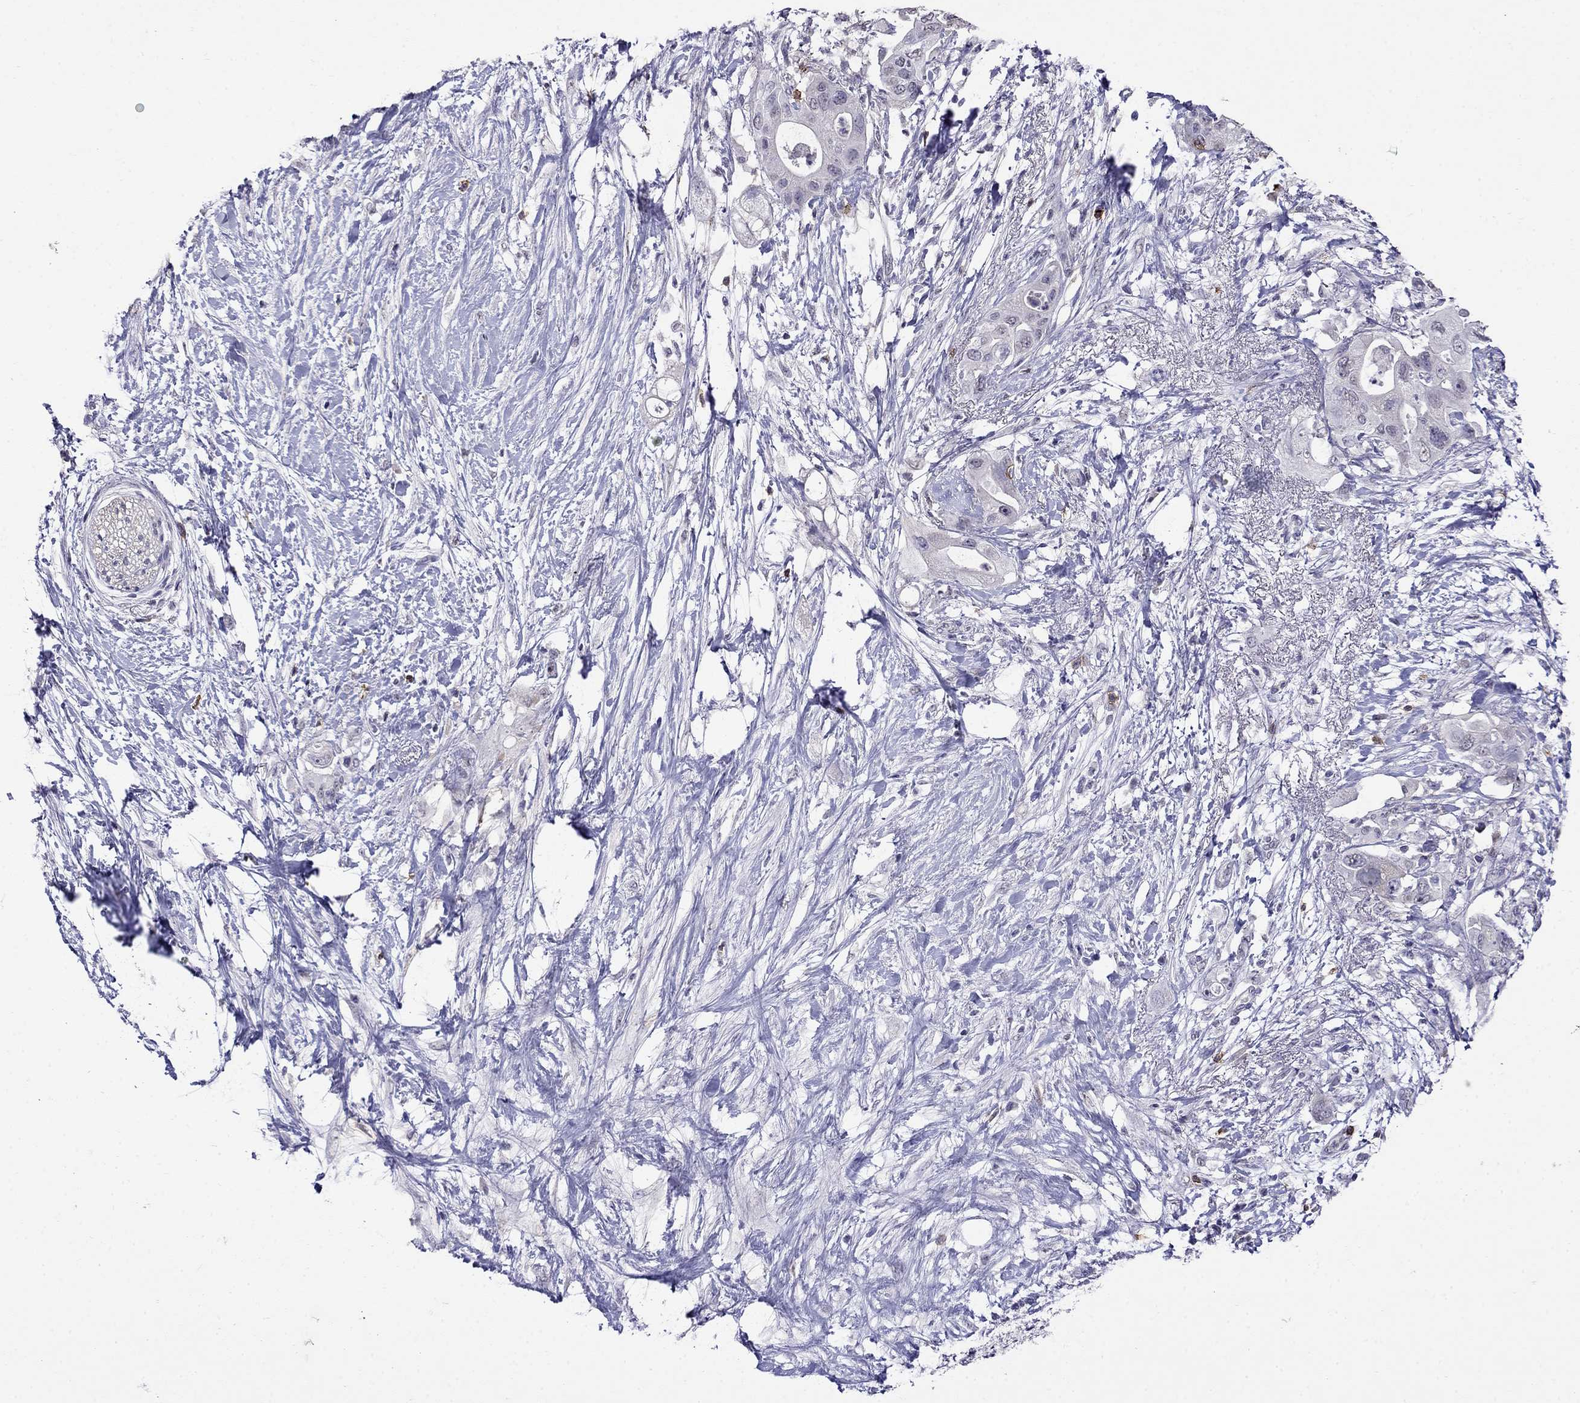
{"staining": {"intensity": "negative", "quantity": "none", "location": "none"}, "tissue": "pancreatic cancer", "cell_type": "Tumor cells", "image_type": "cancer", "snomed": [{"axis": "morphology", "description": "Adenocarcinoma, NOS"}, {"axis": "topography", "description": "Pancreas"}], "caption": "Protein analysis of pancreatic cancer (adenocarcinoma) shows no significant positivity in tumor cells.", "gene": "CD8B", "patient": {"sex": "female", "age": 72}}